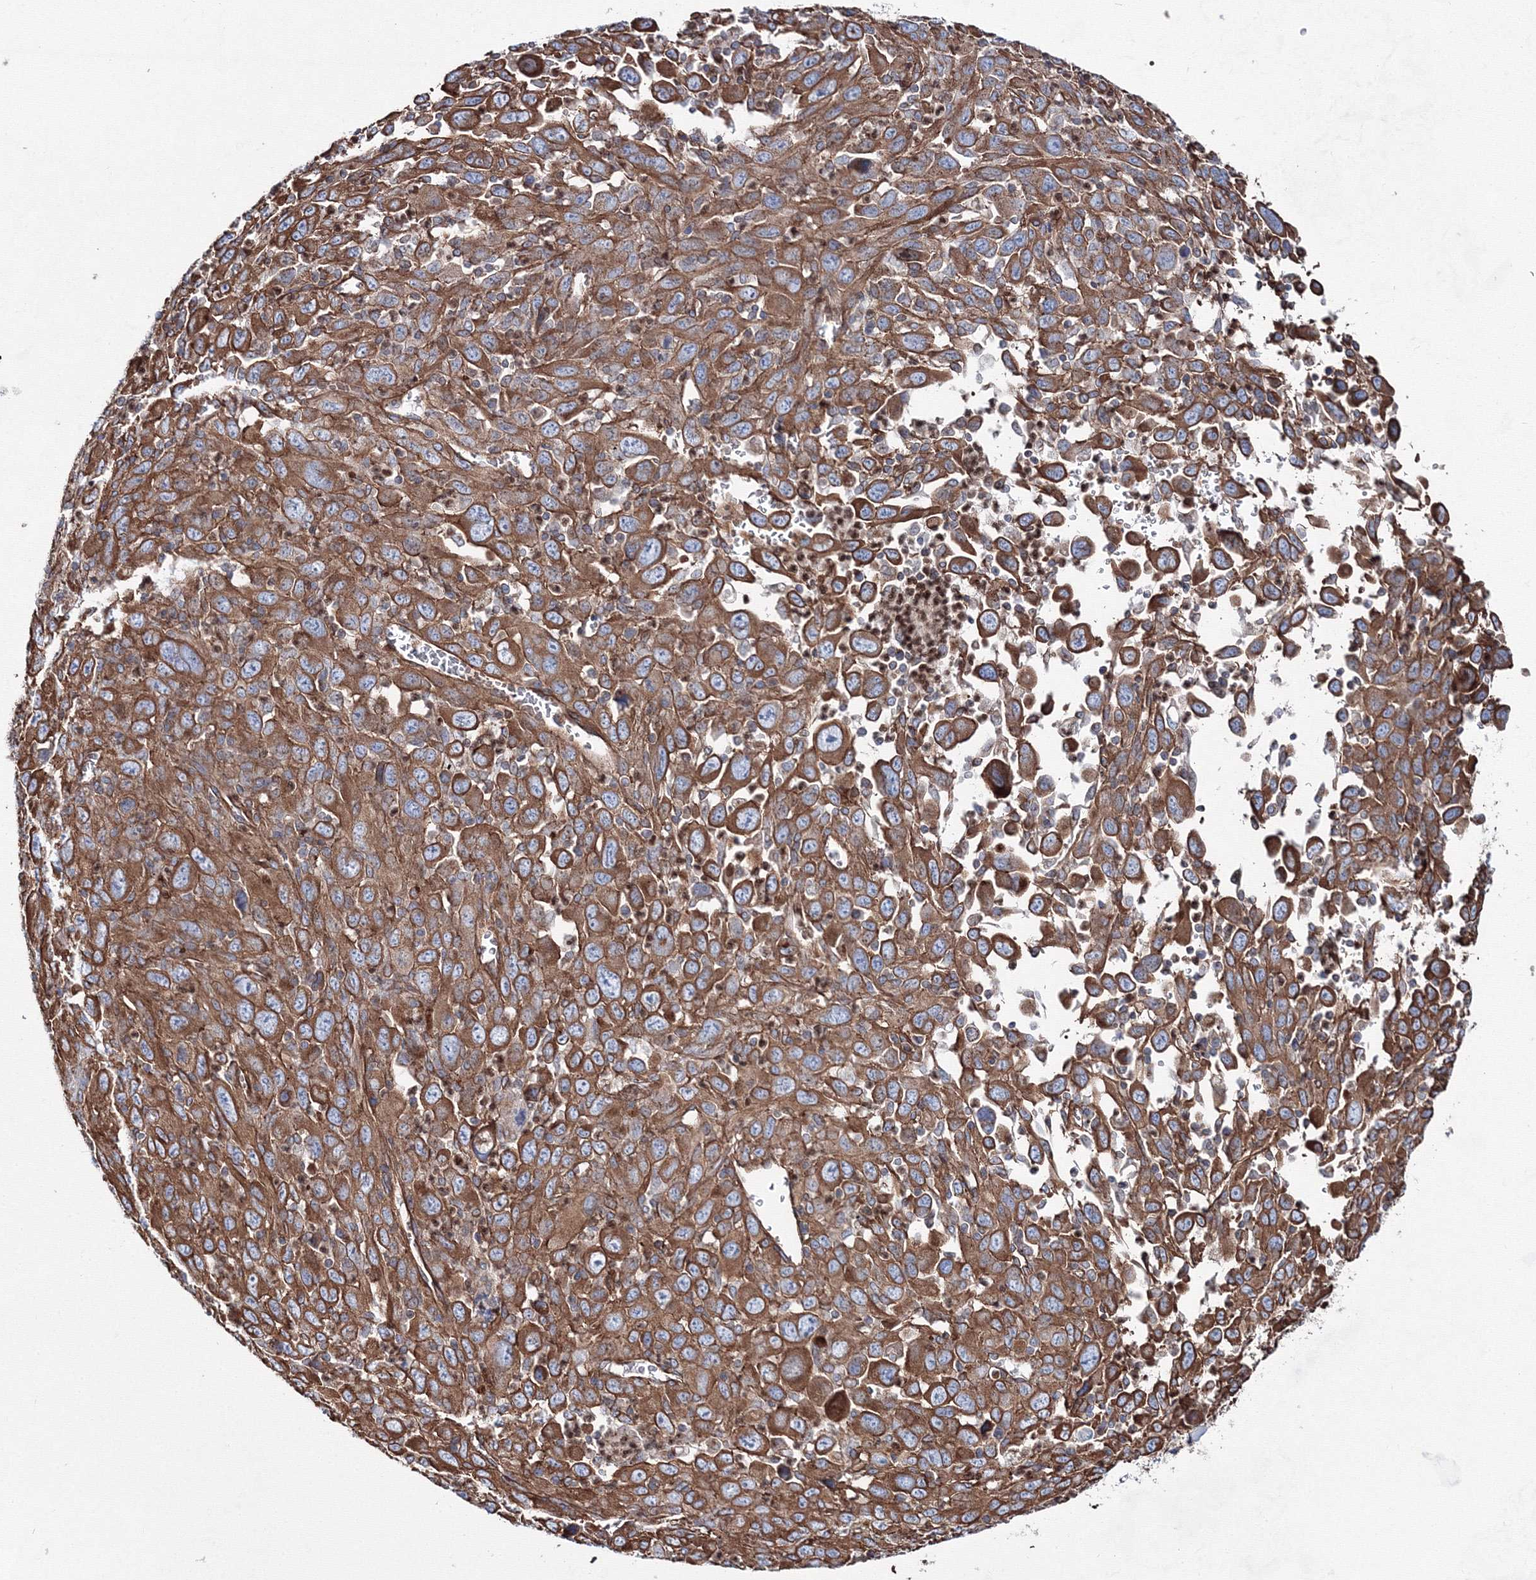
{"staining": {"intensity": "moderate", "quantity": ">75%", "location": "cytoplasmic/membranous"}, "tissue": "melanoma", "cell_type": "Tumor cells", "image_type": "cancer", "snomed": [{"axis": "morphology", "description": "Malignant melanoma, Metastatic site"}, {"axis": "topography", "description": "Skin"}], "caption": "This image shows melanoma stained with IHC to label a protein in brown. The cytoplasmic/membranous of tumor cells show moderate positivity for the protein. Nuclei are counter-stained blue.", "gene": "ANKRD37", "patient": {"sex": "female", "age": 56}}